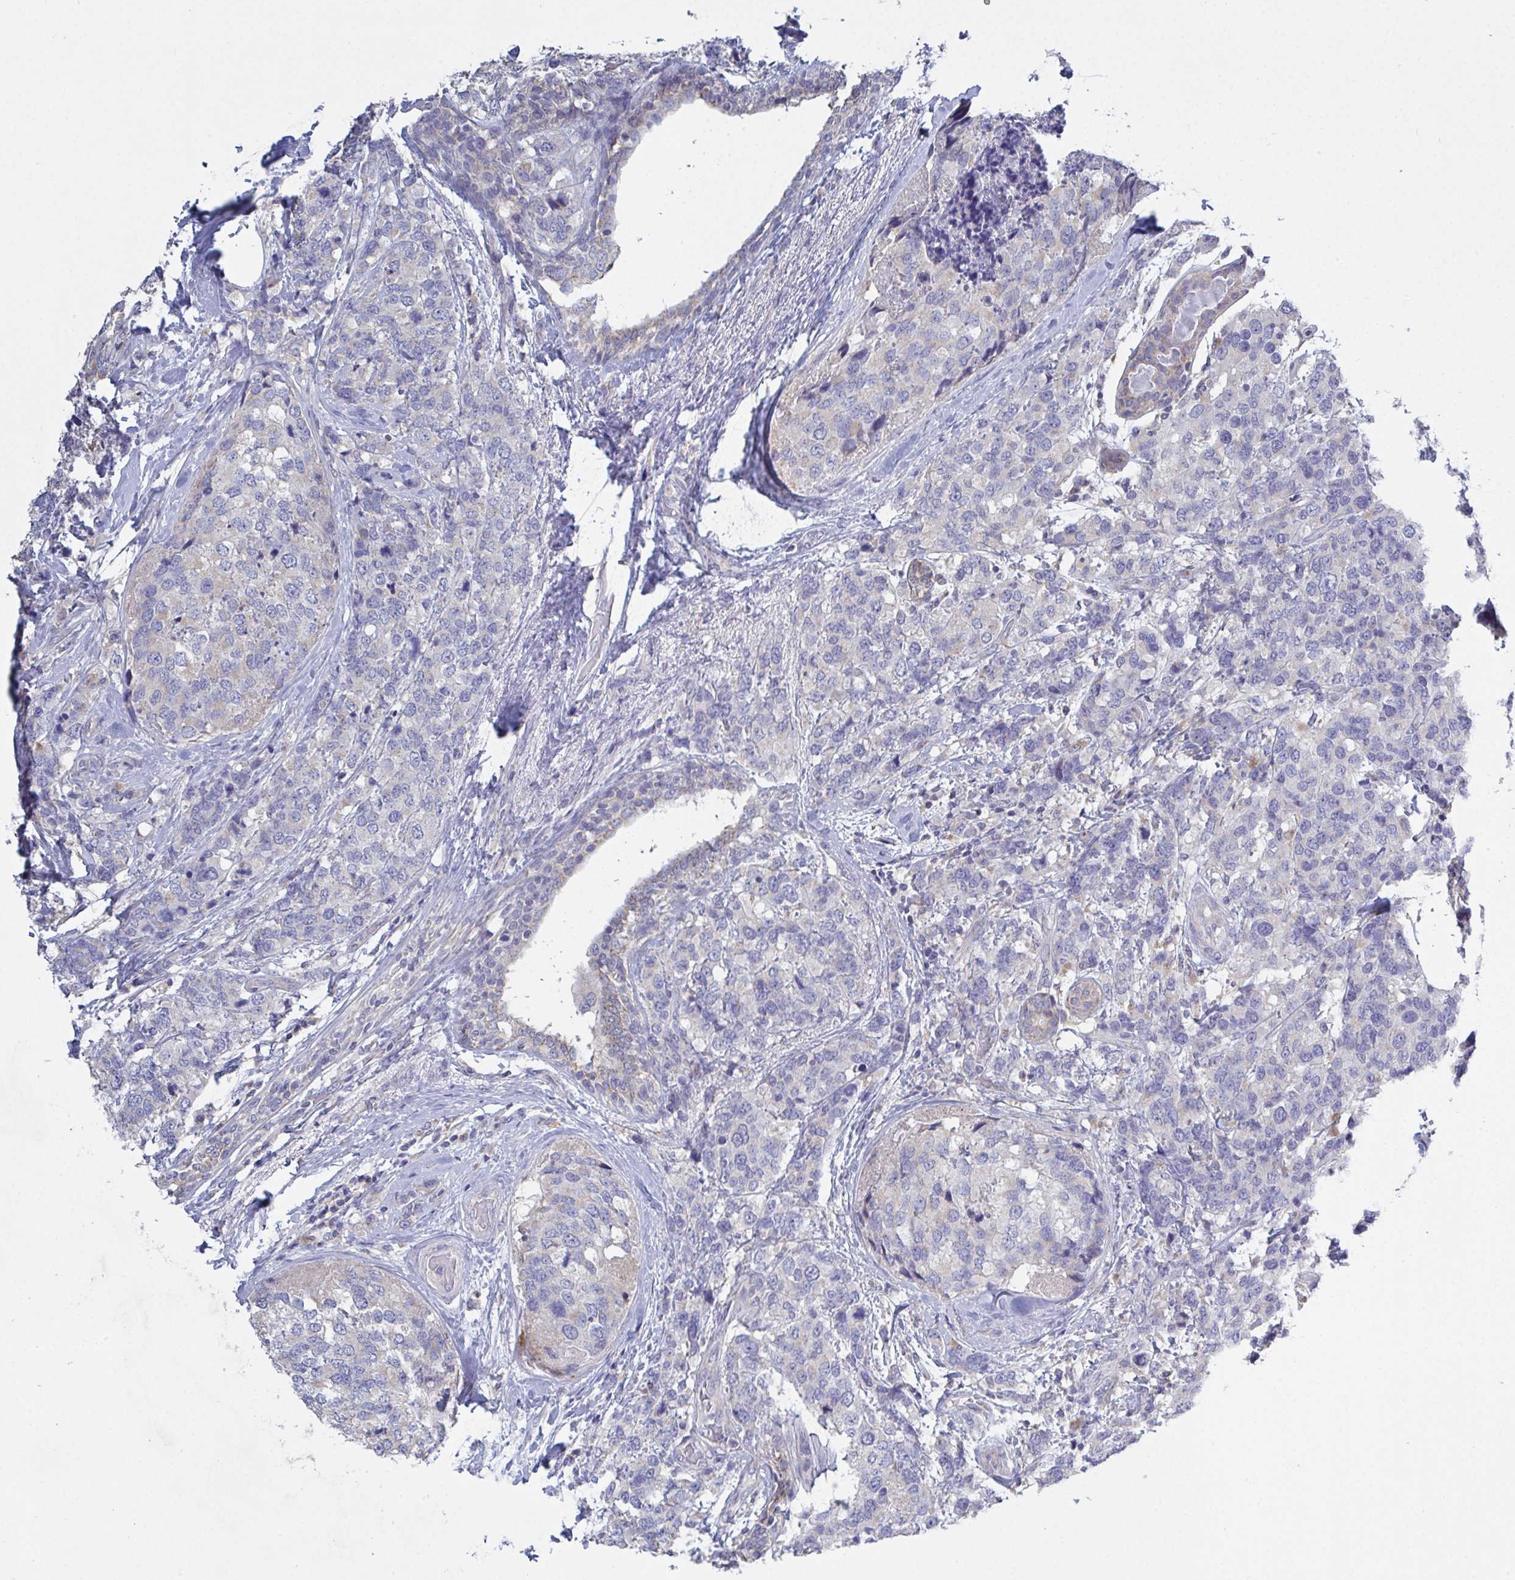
{"staining": {"intensity": "negative", "quantity": "none", "location": "none"}, "tissue": "breast cancer", "cell_type": "Tumor cells", "image_type": "cancer", "snomed": [{"axis": "morphology", "description": "Lobular carcinoma"}, {"axis": "topography", "description": "Breast"}], "caption": "This is an immunohistochemistry image of lobular carcinoma (breast). There is no staining in tumor cells.", "gene": "GALNT13", "patient": {"sex": "female", "age": 59}}